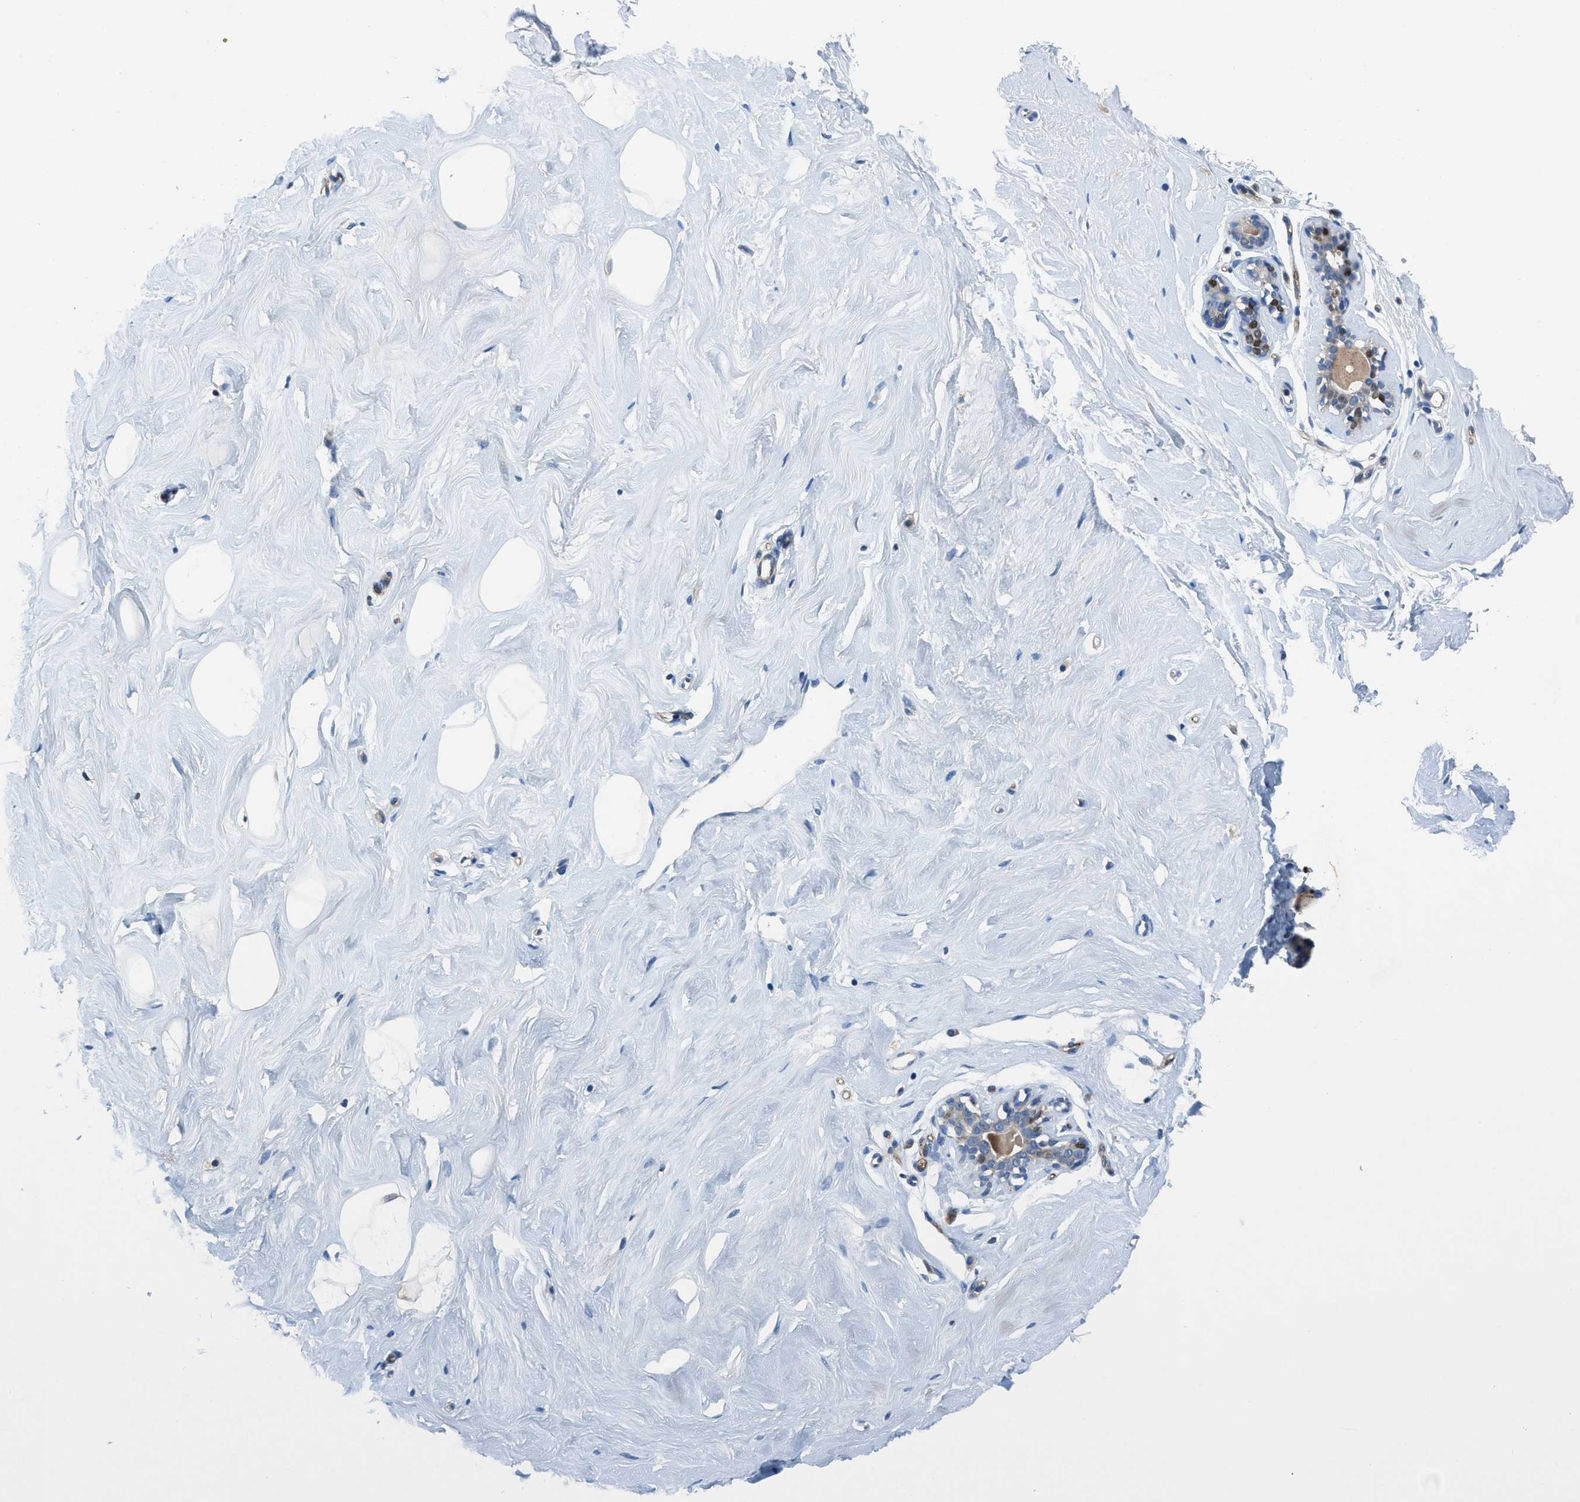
{"staining": {"intensity": "negative", "quantity": "none", "location": "none"}, "tissue": "breast", "cell_type": "Adipocytes", "image_type": "normal", "snomed": [{"axis": "morphology", "description": "Normal tissue, NOS"}, {"axis": "topography", "description": "Breast"}], "caption": "IHC histopathology image of normal human breast stained for a protein (brown), which reveals no staining in adipocytes. (Stains: DAB IHC with hematoxylin counter stain, Microscopy: brightfield microscopy at high magnification).", "gene": "PGR", "patient": {"sex": "female", "age": 23}}